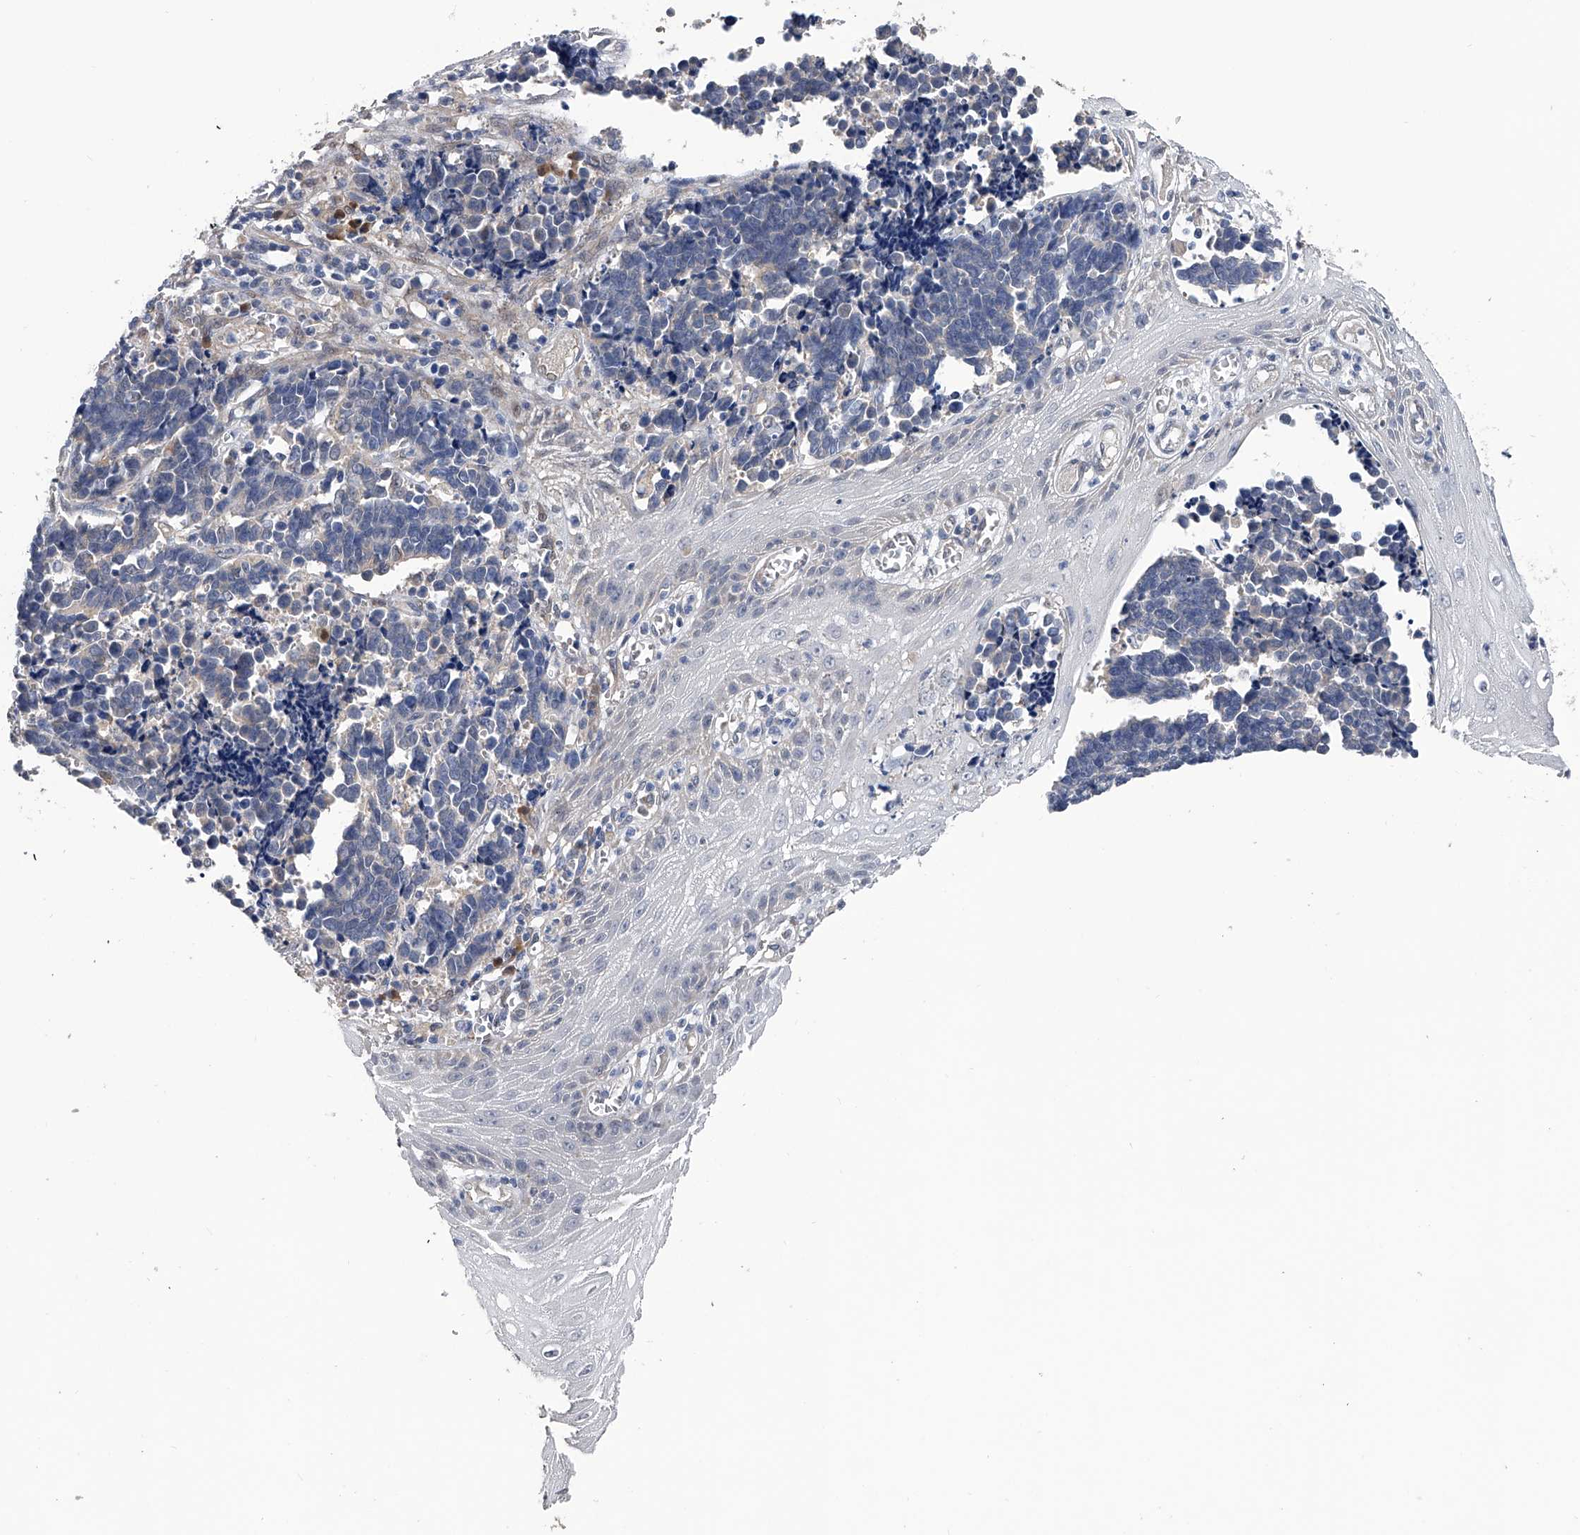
{"staining": {"intensity": "negative", "quantity": "none", "location": "none"}, "tissue": "cervical cancer", "cell_type": "Tumor cells", "image_type": "cancer", "snomed": [{"axis": "morphology", "description": "Normal tissue, NOS"}, {"axis": "morphology", "description": "Squamous cell carcinoma, NOS"}, {"axis": "topography", "description": "Cervix"}], "caption": "IHC histopathology image of neoplastic tissue: squamous cell carcinoma (cervical) stained with DAB demonstrates no significant protein expression in tumor cells.", "gene": "PGM3", "patient": {"sex": "female", "age": 35}}